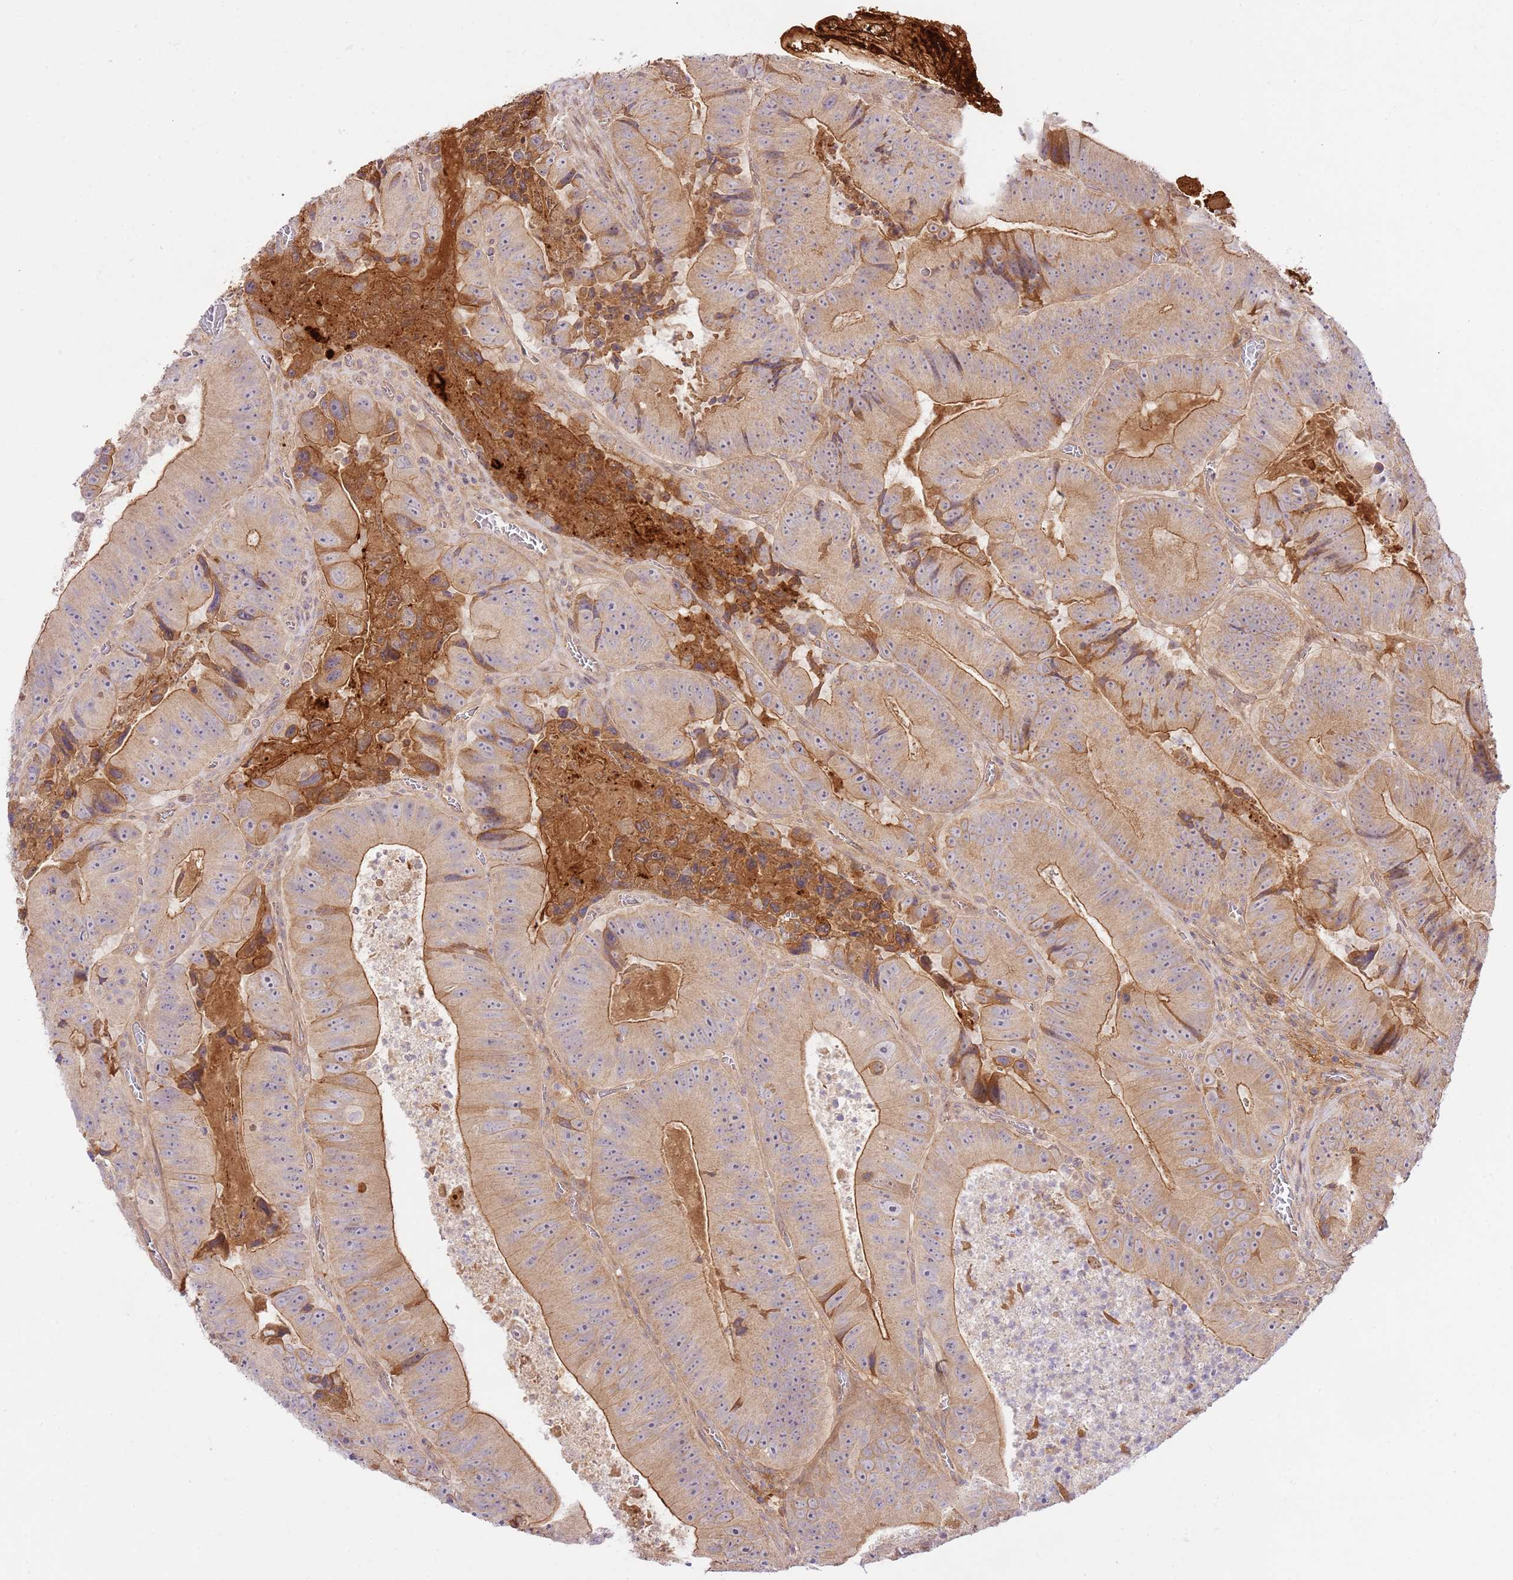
{"staining": {"intensity": "moderate", "quantity": "25%-75%", "location": "cytoplasmic/membranous"}, "tissue": "colorectal cancer", "cell_type": "Tumor cells", "image_type": "cancer", "snomed": [{"axis": "morphology", "description": "Adenocarcinoma, NOS"}, {"axis": "topography", "description": "Colon"}], "caption": "Colorectal cancer (adenocarcinoma) stained for a protein exhibits moderate cytoplasmic/membranous positivity in tumor cells.", "gene": "C8G", "patient": {"sex": "female", "age": 86}}